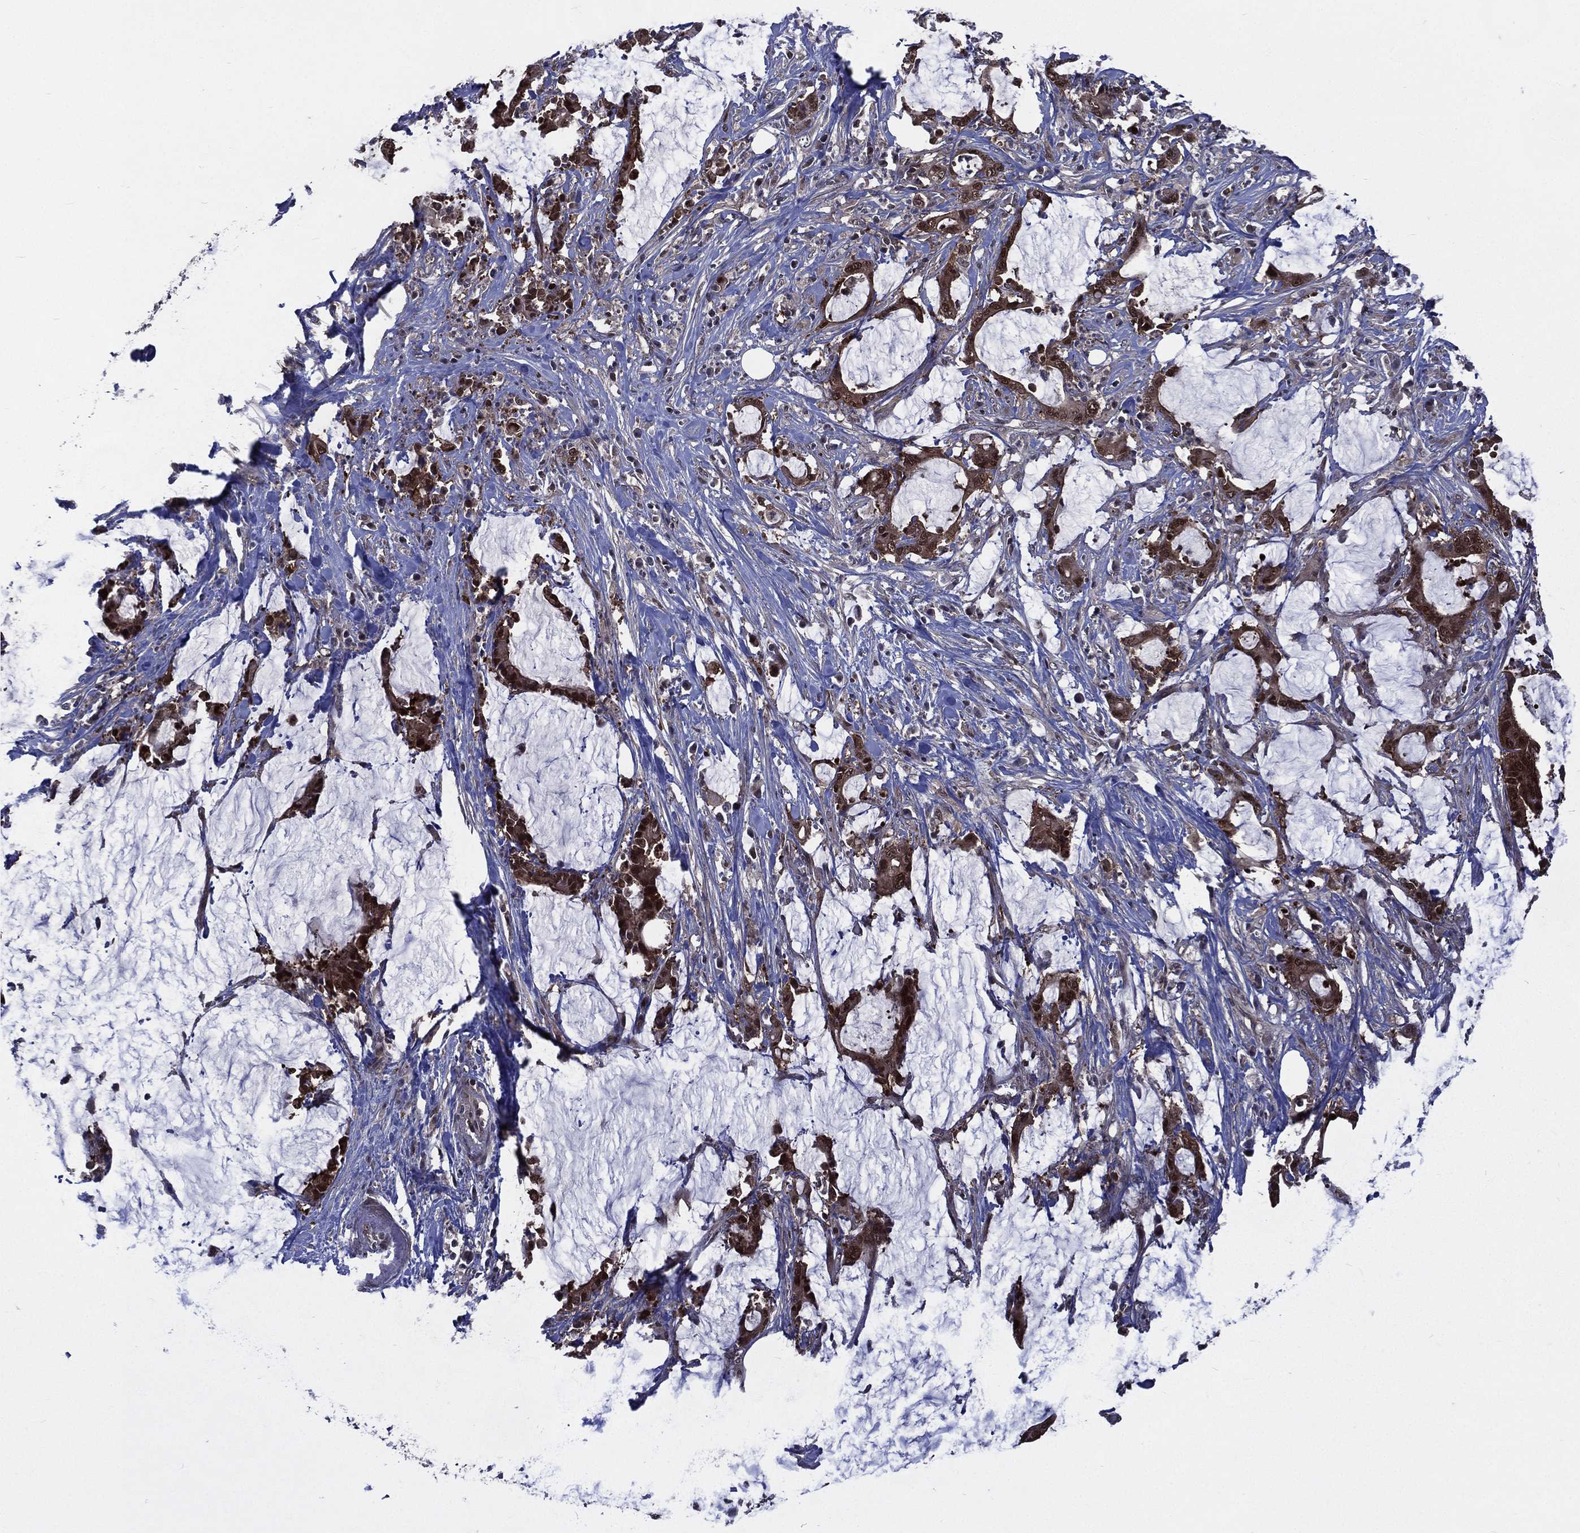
{"staining": {"intensity": "strong", "quantity": "25%-75%", "location": "cytoplasmic/membranous,nuclear"}, "tissue": "stomach cancer", "cell_type": "Tumor cells", "image_type": "cancer", "snomed": [{"axis": "morphology", "description": "Adenocarcinoma, NOS"}, {"axis": "topography", "description": "Stomach, upper"}], "caption": "Protein staining reveals strong cytoplasmic/membranous and nuclear staining in about 25%-75% of tumor cells in stomach adenocarcinoma.", "gene": "MTAP", "patient": {"sex": "male", "age": 68}}